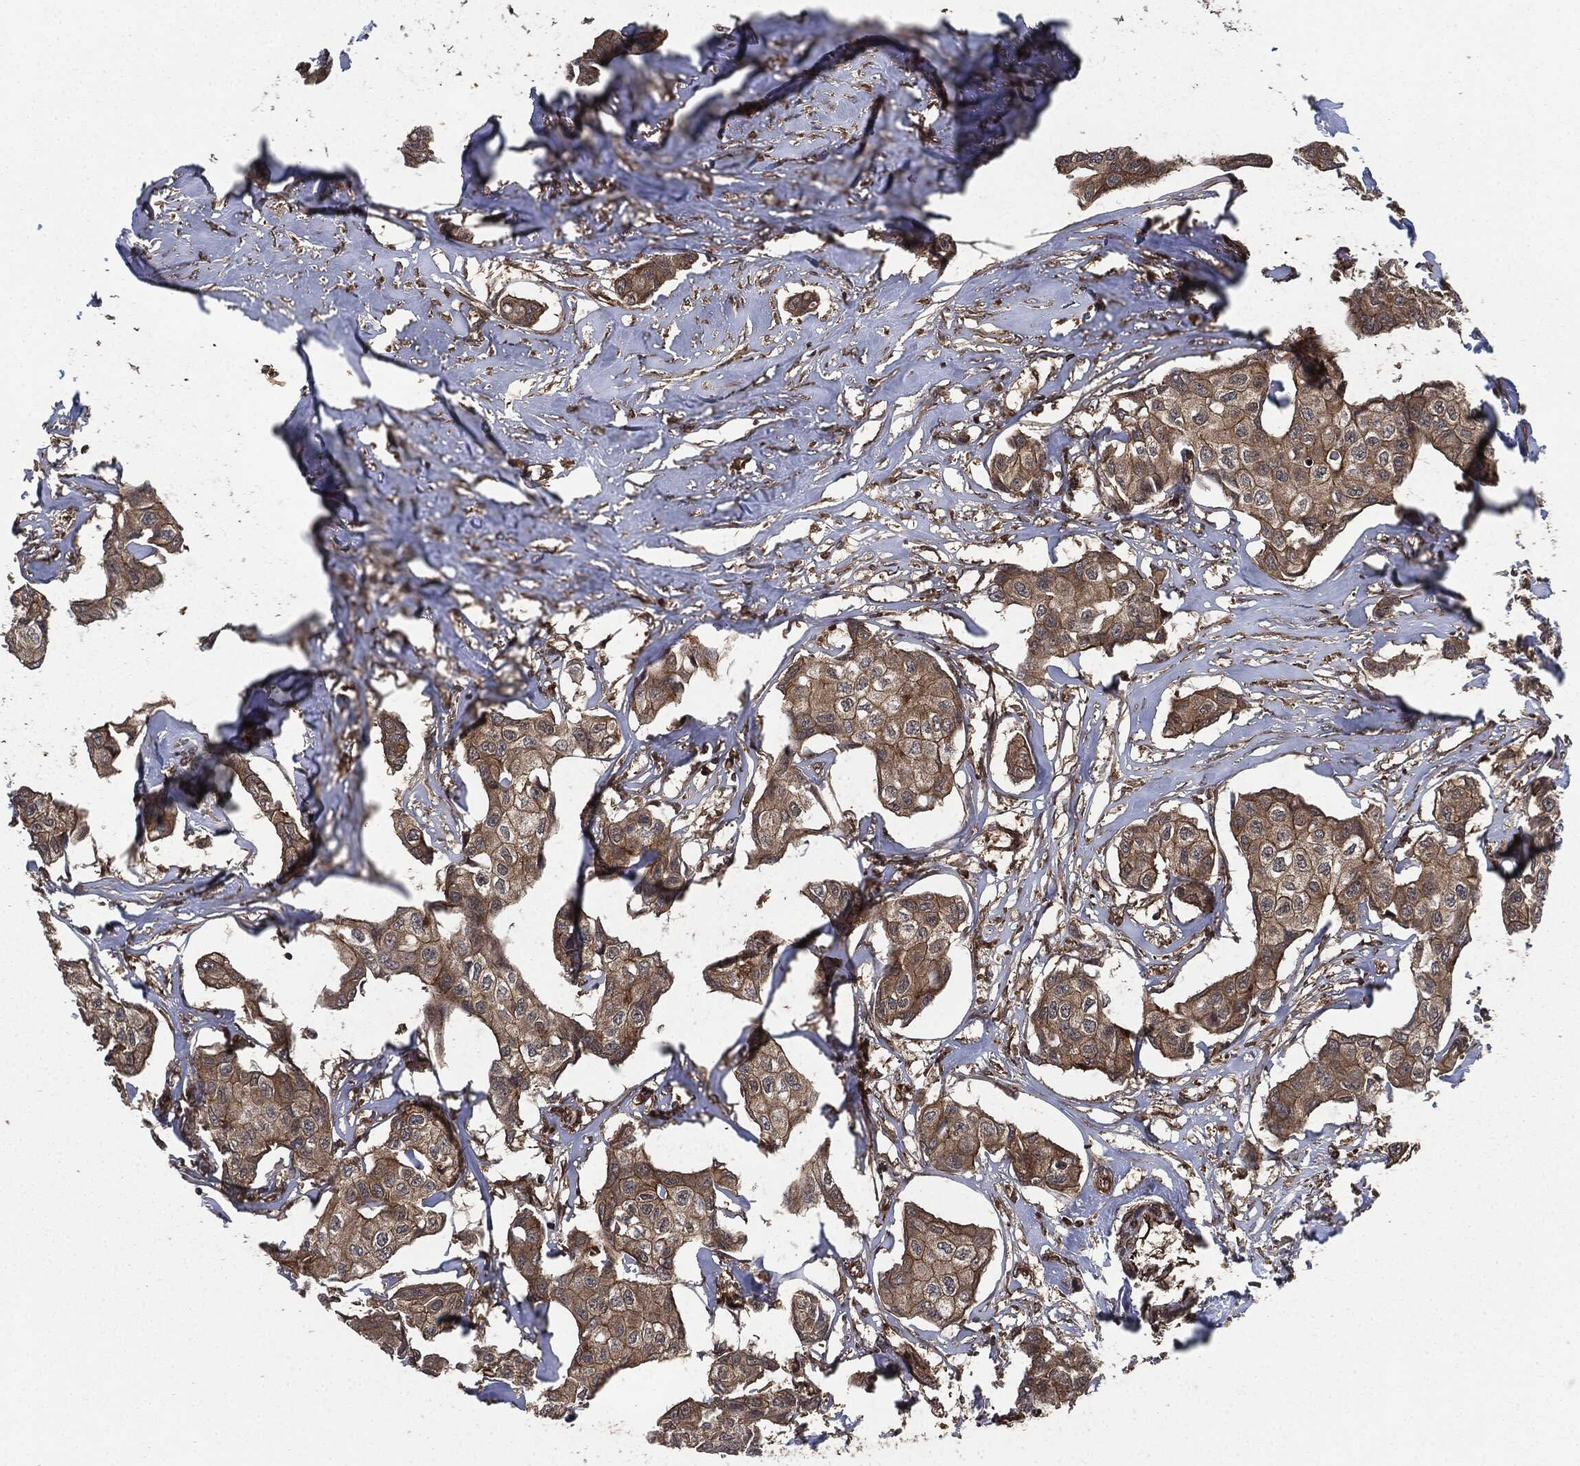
{"staining": {"intensity": "moderate", "quantity": ">75%", "location": "cytoplasmic/membranous"}, "tissue": "breast cancer", "cell_type": "Tumor cells", "image_type": "cancer", "snomed": [{"axis": "morphology", "description": "Duct carcinoma"}, {"axis": "topography", "description": "Breast"}], "caption": "The image exhibits staining of breast cancer (infiltrating ductal carcinoma), revealing moderate cytoplasmic/membranous protein positivity (brown color) within tumor cells. The protein is shown in brown color, while the nuclei are stained blue.", "gene": "RAP1GDS1", "patient": {"sex": "female", "age": 80}}